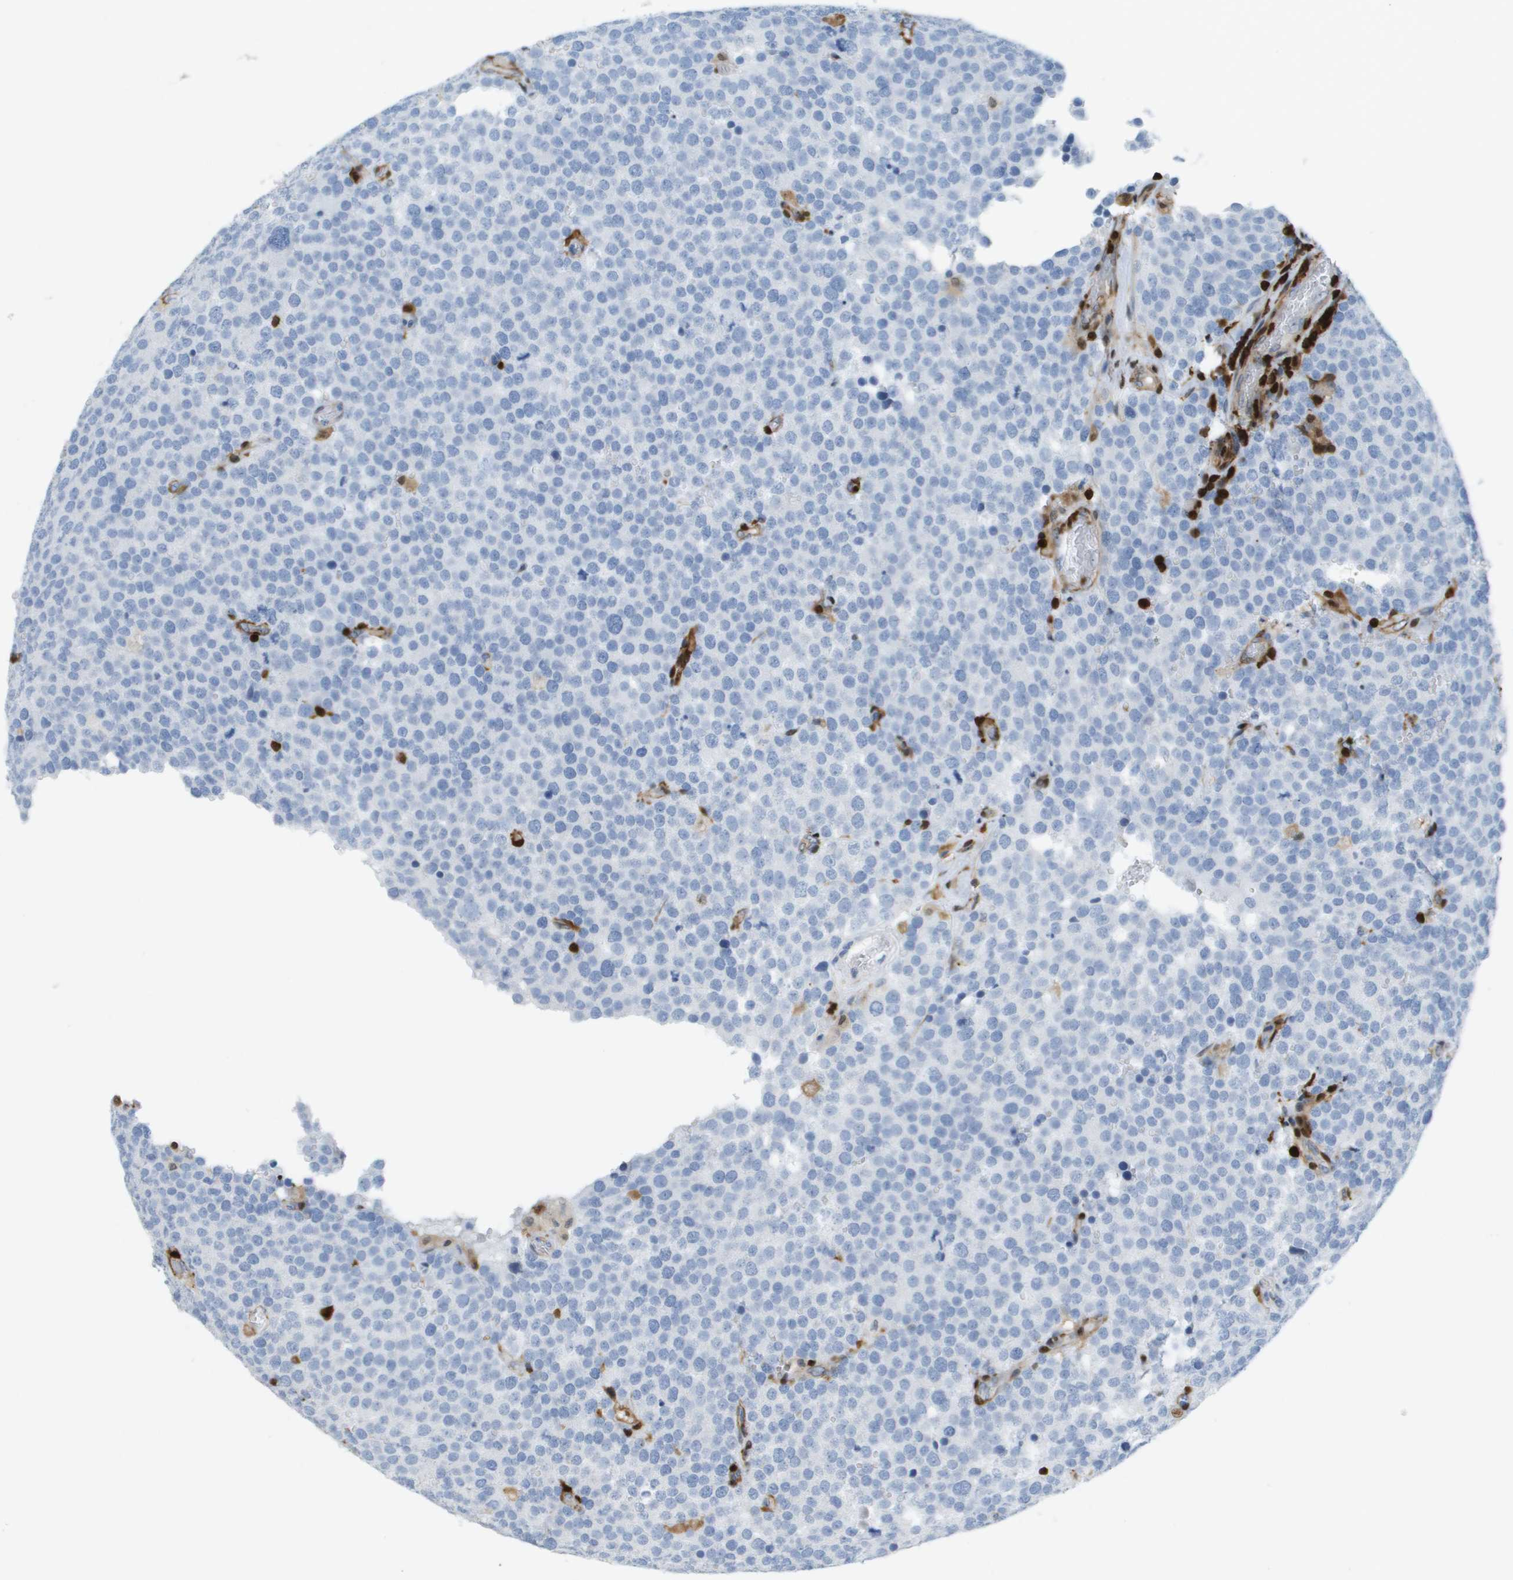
{"staining": {"intensity": "negative", "quantity": "none", "location": "none"}, "tissue": "testis cancer", "cell_type": "Tumor cells", "image_type": "cancer", "snomed": [{"axis": "morphology", "description": "Normal tissue, NOS"}, {"axis": "morphology", "description": "Seminoma, NOS"}, {"axis": "topography", "description": "Testis"}], "caption": "Tumor cells show no significant staining in testis seminoma.", "gene": "DOCK5", "patient": {"sex": "male", "age": 71}}